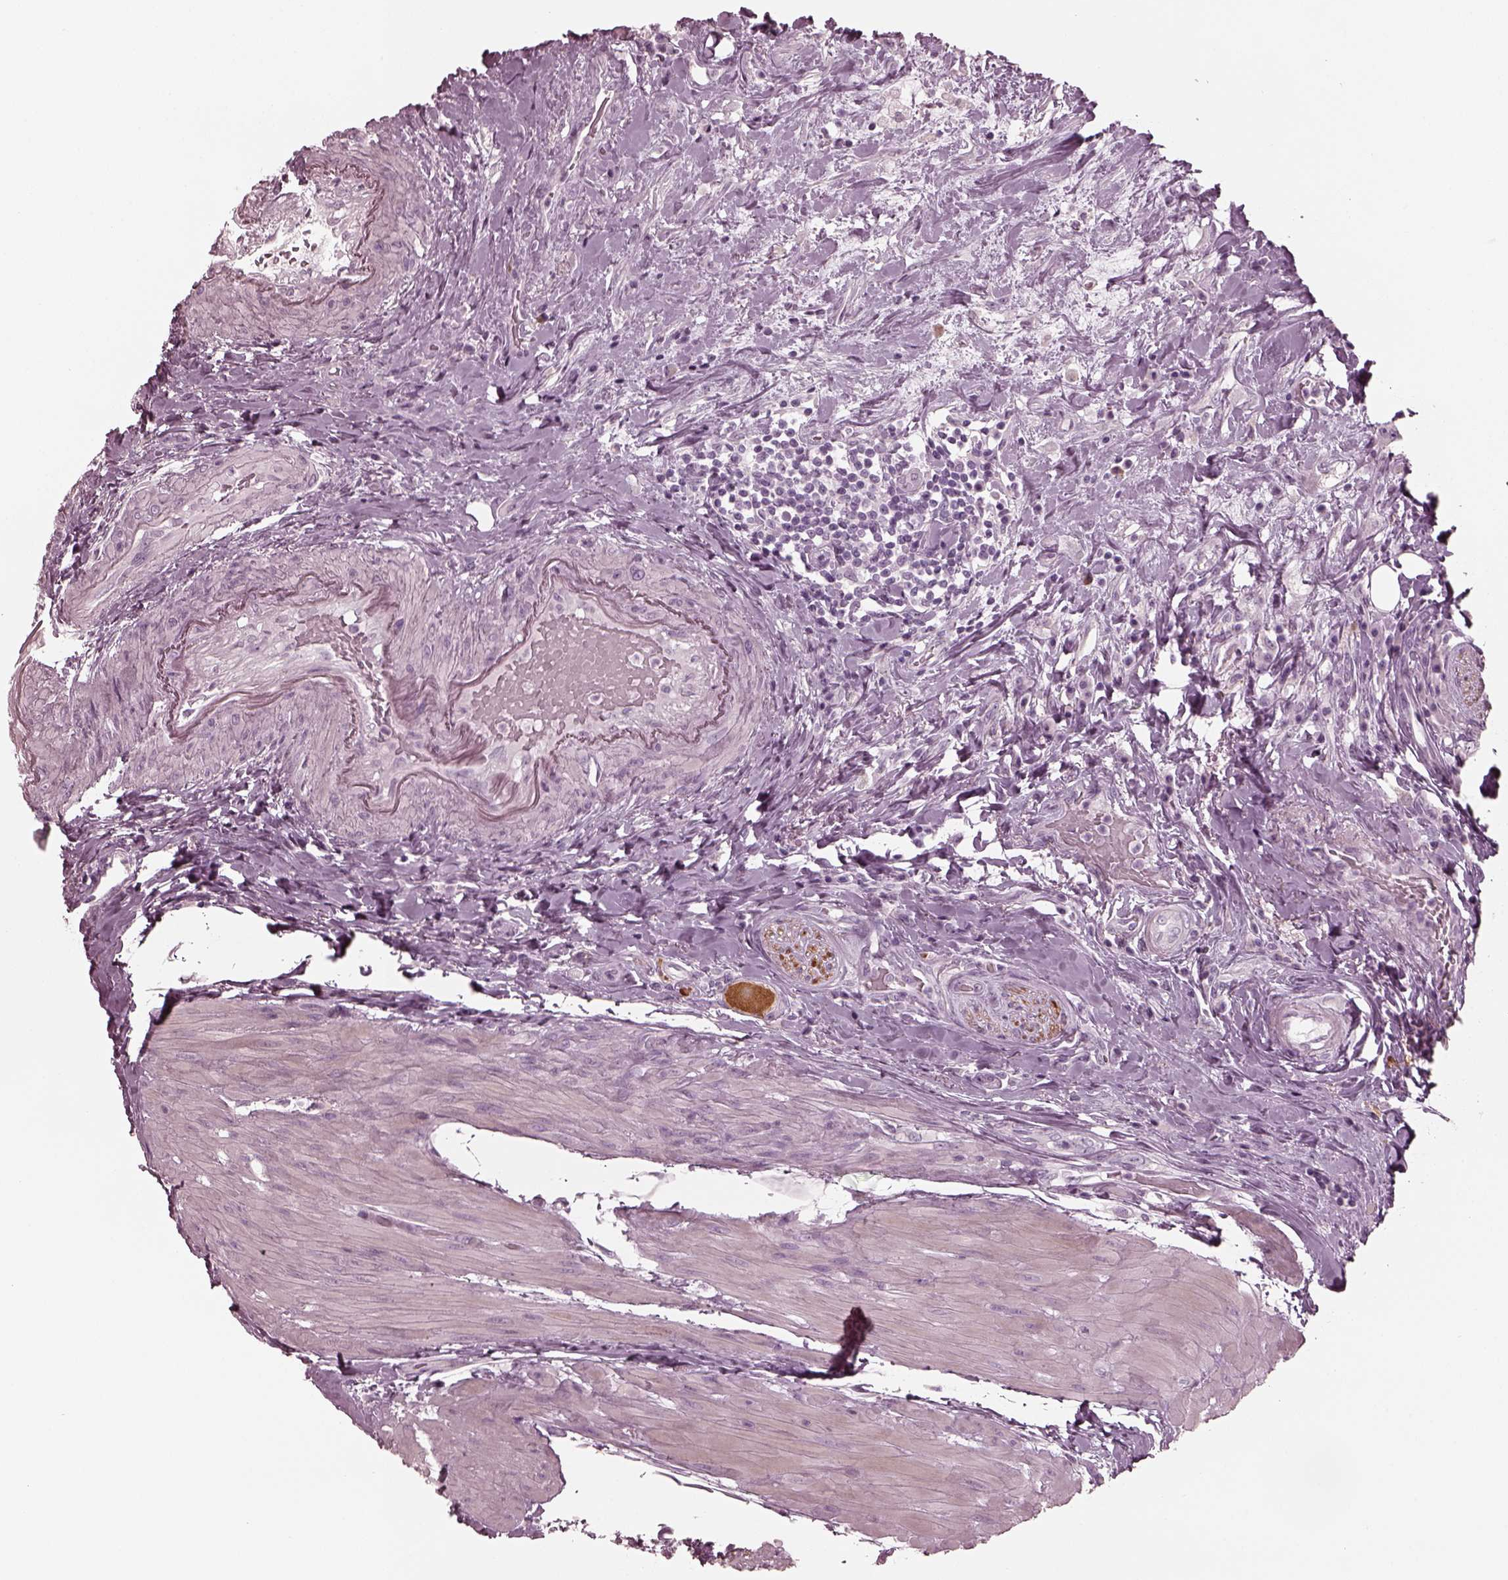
{"staining": {"intensity": "negative", "quantity": "none", "location": "none"}, "tissue": "urothelial cancer", "cell_type": "Tumor cells", "image_type": "cancer", "snomed": [{"axis": "morphology", "description": "Urothelial carcinoma, High grade"}, {"axis": "topography", "description": "Urinary bladder"}], "caption": "Immunohistochemical staining of urothelial cancer demonstrates no significant expression in tumor cells.", "gene": "GRM6", "patient": {"sex": "male", "age": 79}}